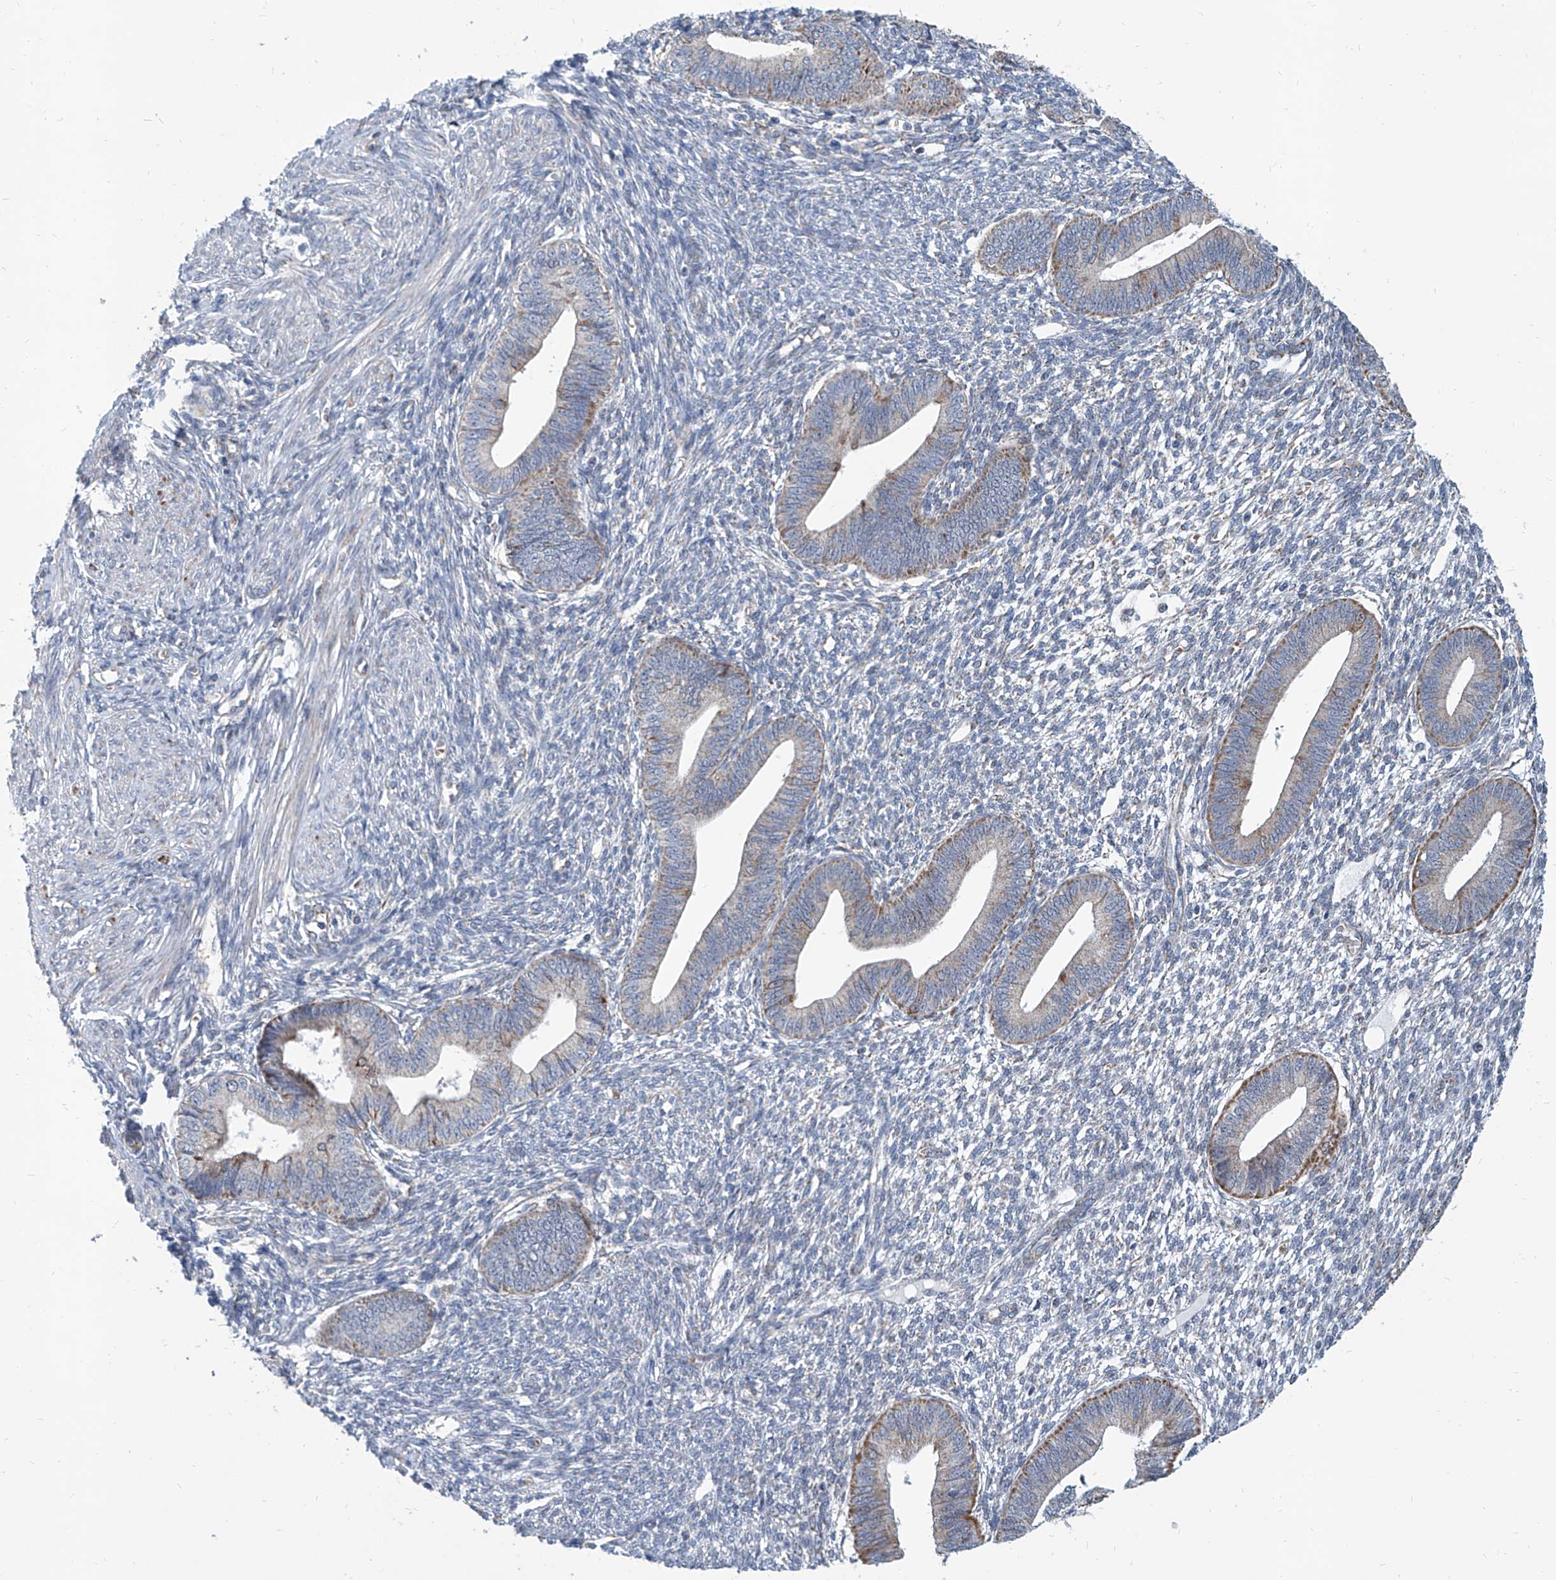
{"staining": {"intensity": "negative", "quantity": "none", "location": "none"}, "tissue": "endometrium", "cell_type": "Cells in endometrial stroma", "image_type": "normal", "snomed": [{"axis": "morphology", "description": "Normal tissue, NOS"}, {"axis": "topography", "description": "Endometrium"}], "caption": "Normal endometrium was stained to show a protein in brown. There is no significant positivity in cells in endometrial stroma. The staining was performed using DAB to visualize the protein expression in brown, while the nuclei were stained in blue with hematoxylin (Magnification: 20x).", "gene": "USP48", "patient": {"sex": "female", "age": 46}}